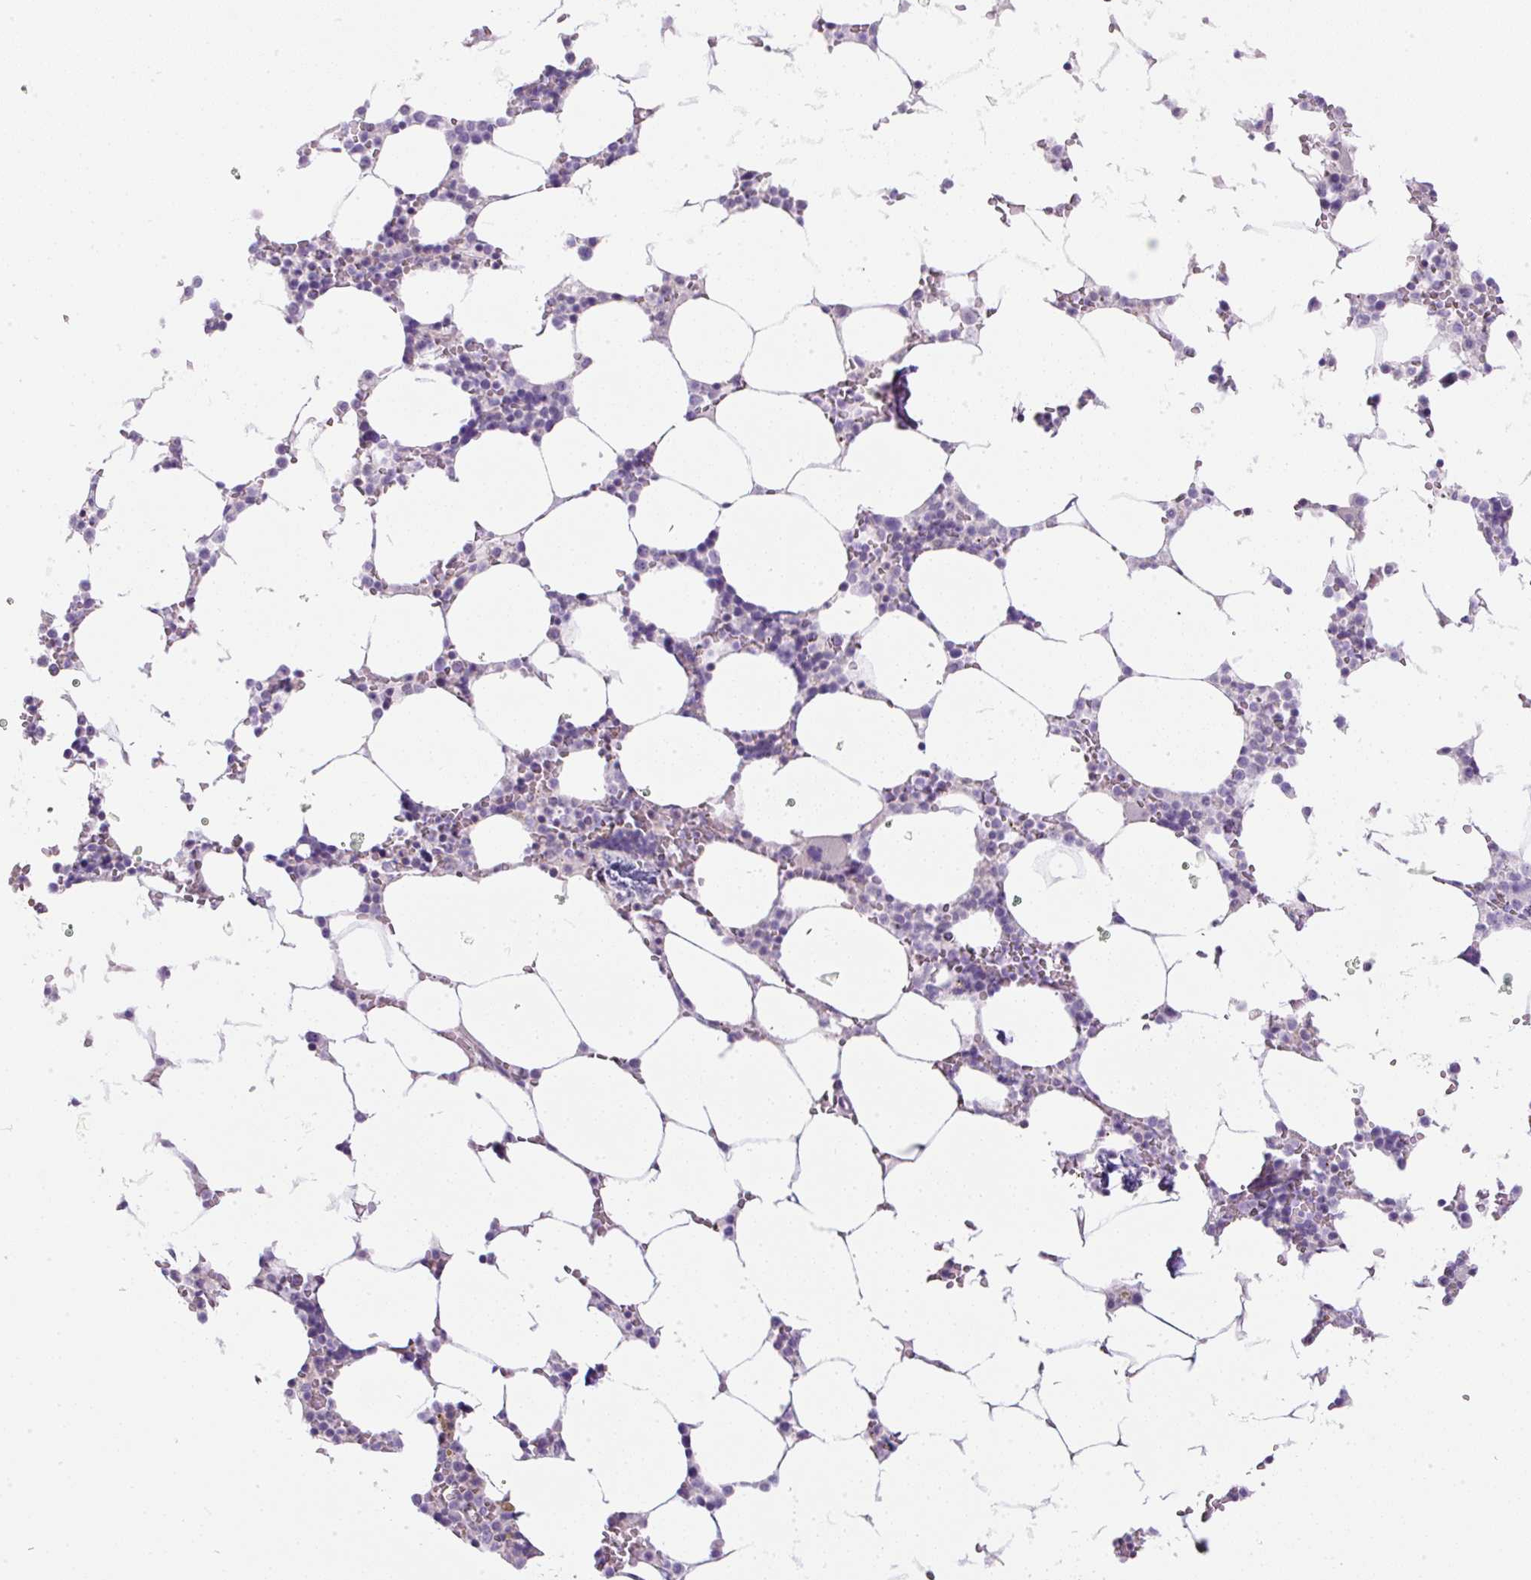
{"staining": {"intensity": "negative", "quantity": "none", "location": "none"}, "tissue": "bone marrow", "cell_type": "Hematopoietic cells", "image_type": "normal", "snomed": [{"axis": "morphology", "description": "Normal tissue, NOS"}, {"axis": "topography", "description": "Bone marrow"}], "caption": "Benign bone marrow was stained to show a protein in brown. There is no significant expression in hematopoietic cells. (Stains: DAB (3,3'-diaminobenzidine) immunohistochemistry with hematoxylin counter stain, Microscopy: brightfield microscopy at high magnification).", "gene": "FGFBP3", "patient": {"sex": "male", "age": 64}}